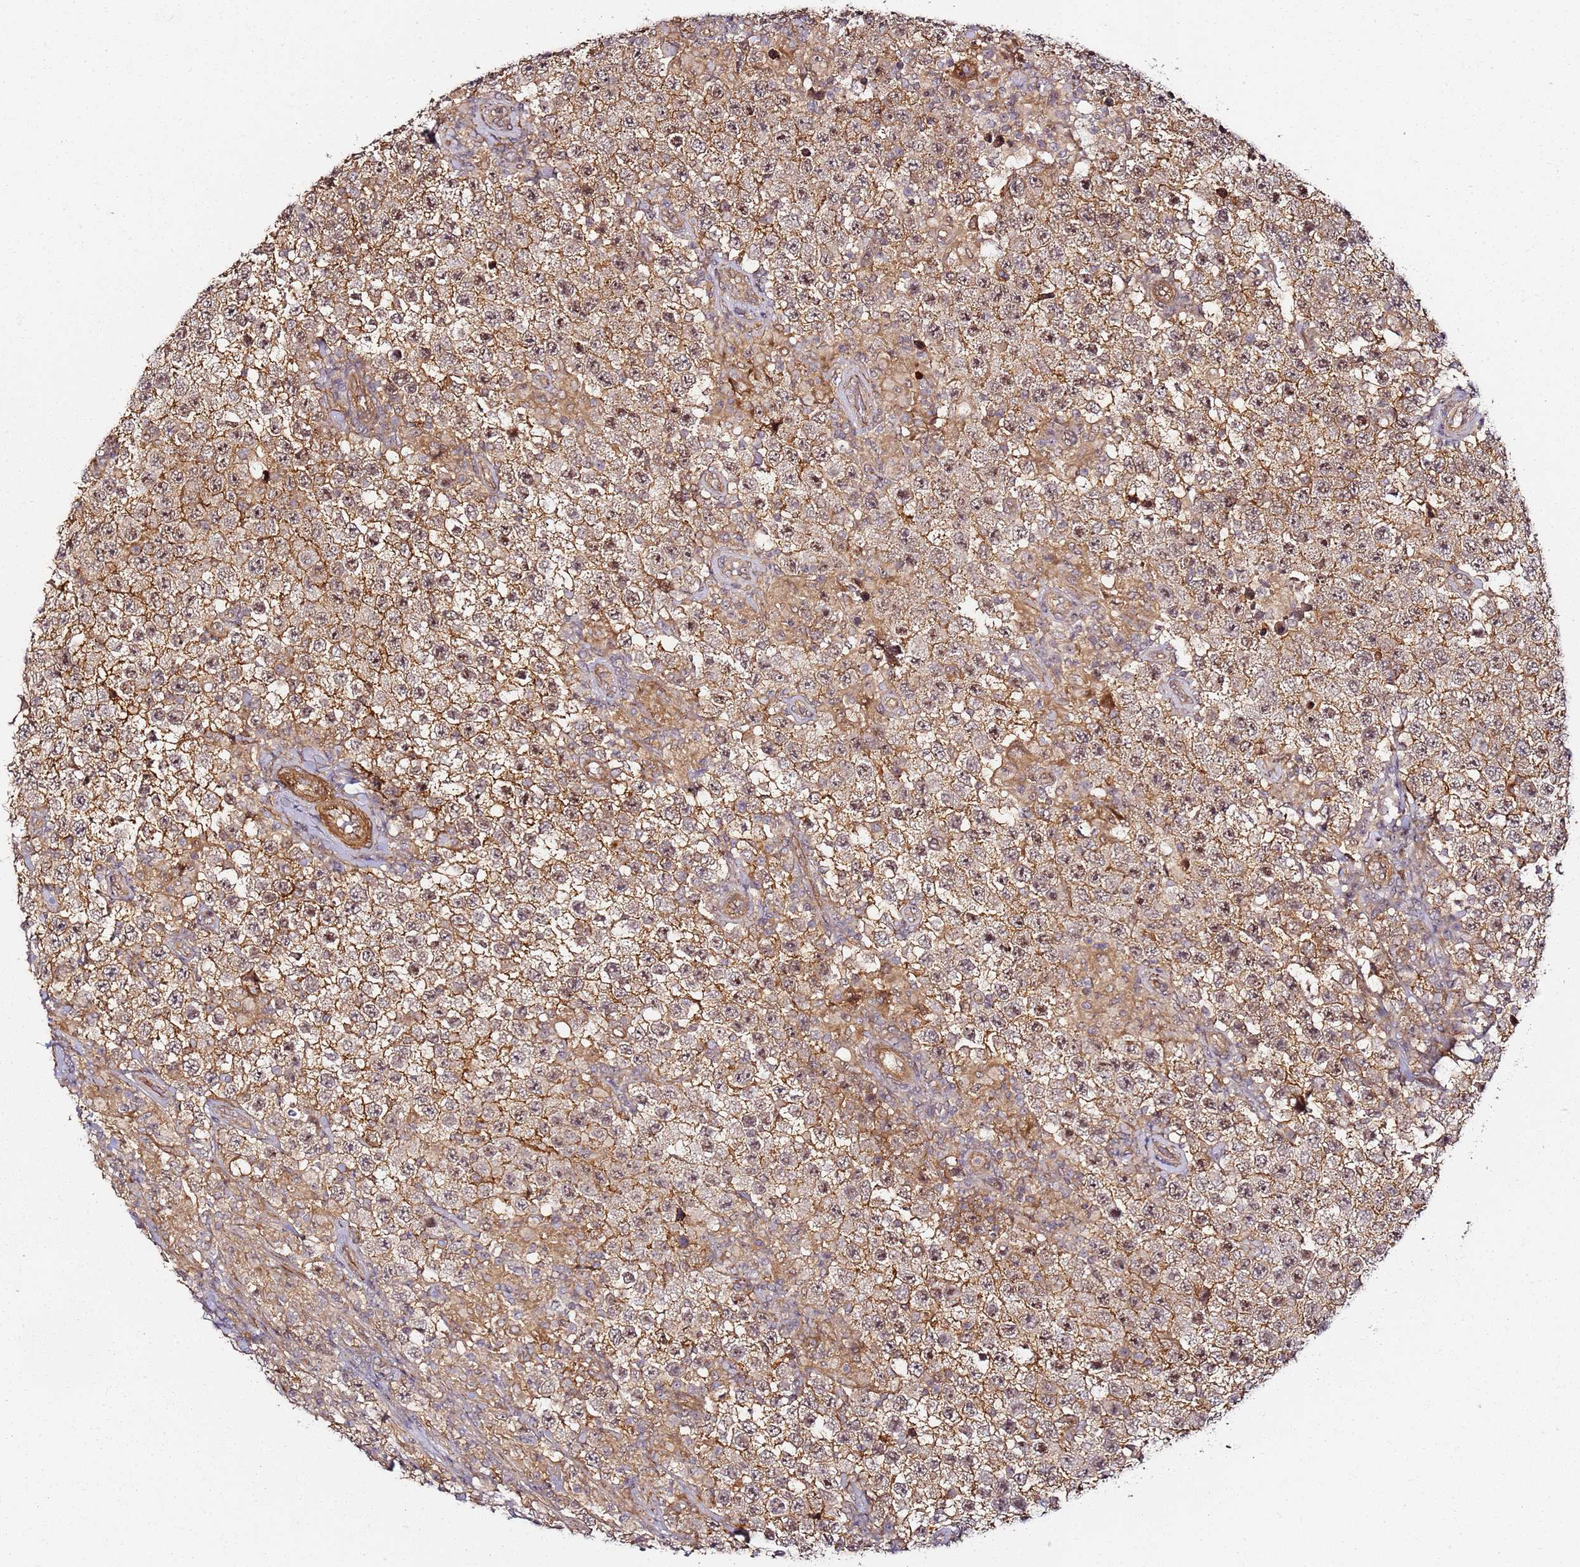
{"staining": {"intensity": "moderate", "quantity": ">75%", "location": "cytoplasmic/membranous"}, "tissue": "testis cancer", "cell_type": "Tumor cells", "image_type": "cancer", "snomed": [{"axis": "morphology", "description": "Normal tissue, NOS"}, {"axis": "morphology", "description": "Urothelial carcinoma, High grade"}, {"axis": "morphology", "description": "Seminoma, NOS"}, {"axis": "morphology", "description": "Carcinoma, Embryonal, NOS"}, {"axis": "topography", "description": "Urinary bladder"}, {"axis": "topography", "description": "Testis"}], "caption": "The histopathology image exhibits immunohistochemical staining of testis embryonal carcinoma. There is moderate cytoplasmic/membranous expression is seen in approximately >75% of tumor cells.", "gene": "CCNYL1", "patient": {"sex": "male", "age": 41}}